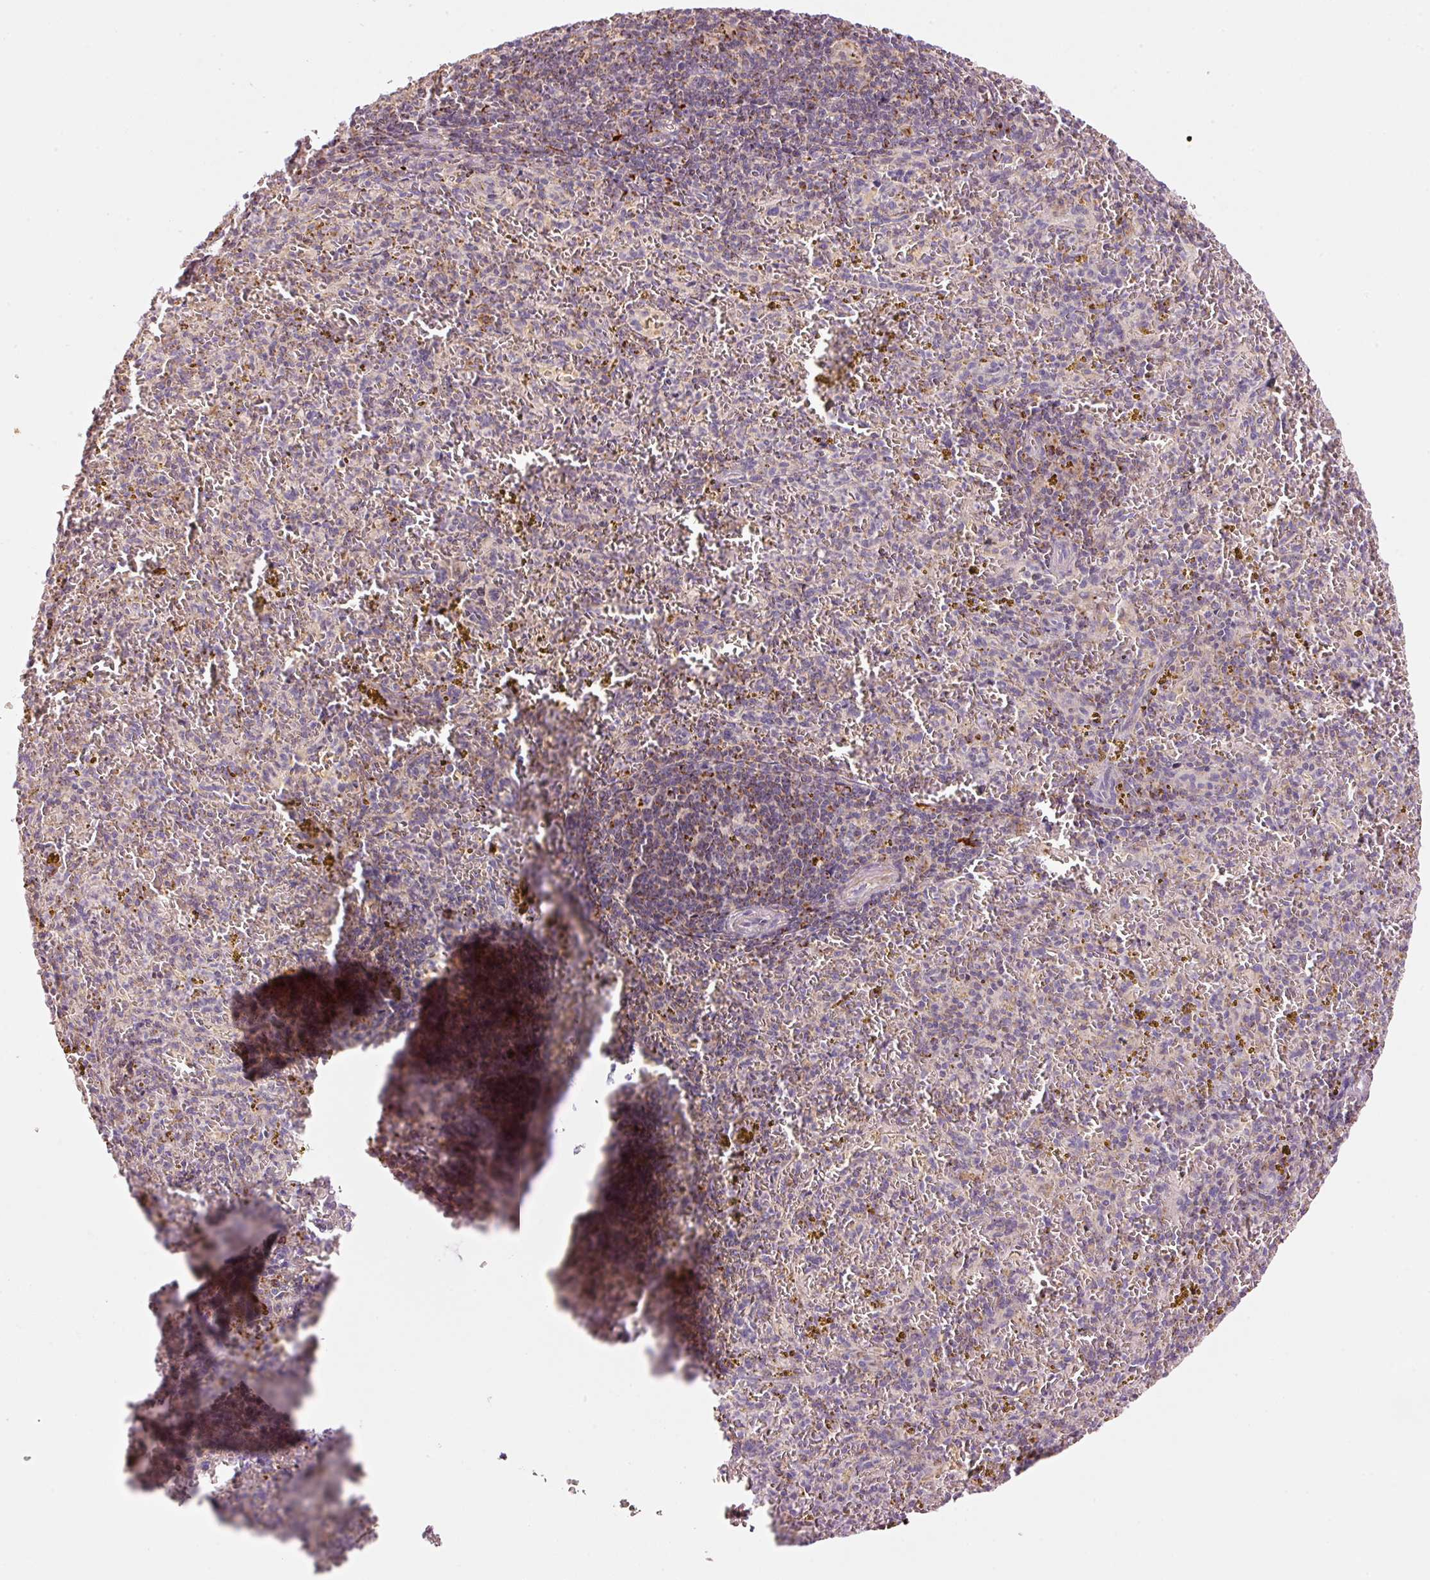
{"staining": {"intensity": "moderate", "quantity": "<25%", "location": "cytoplasmic/membranous"}, "tissue": "spleen", "cell_type": "Cells in red pulp", "image_type": "normal", "snomed": [{"axis": "morphology", "description": "Normal tissue, NOS"}, {"axis": "topography", "description": "Spleen"}], "caption": "Spleen stained with immunohistochemistry (IHC) exhibits moderate cytoplasmic/membranous staining in about <25% of cells in red pulp. (Stains: DAB in brown, nuclei in blue, Microscopy: brightfield microscopy at high magnification).", "gene": "C17orf98", "patient": {"sex": "male", "age": 57}}